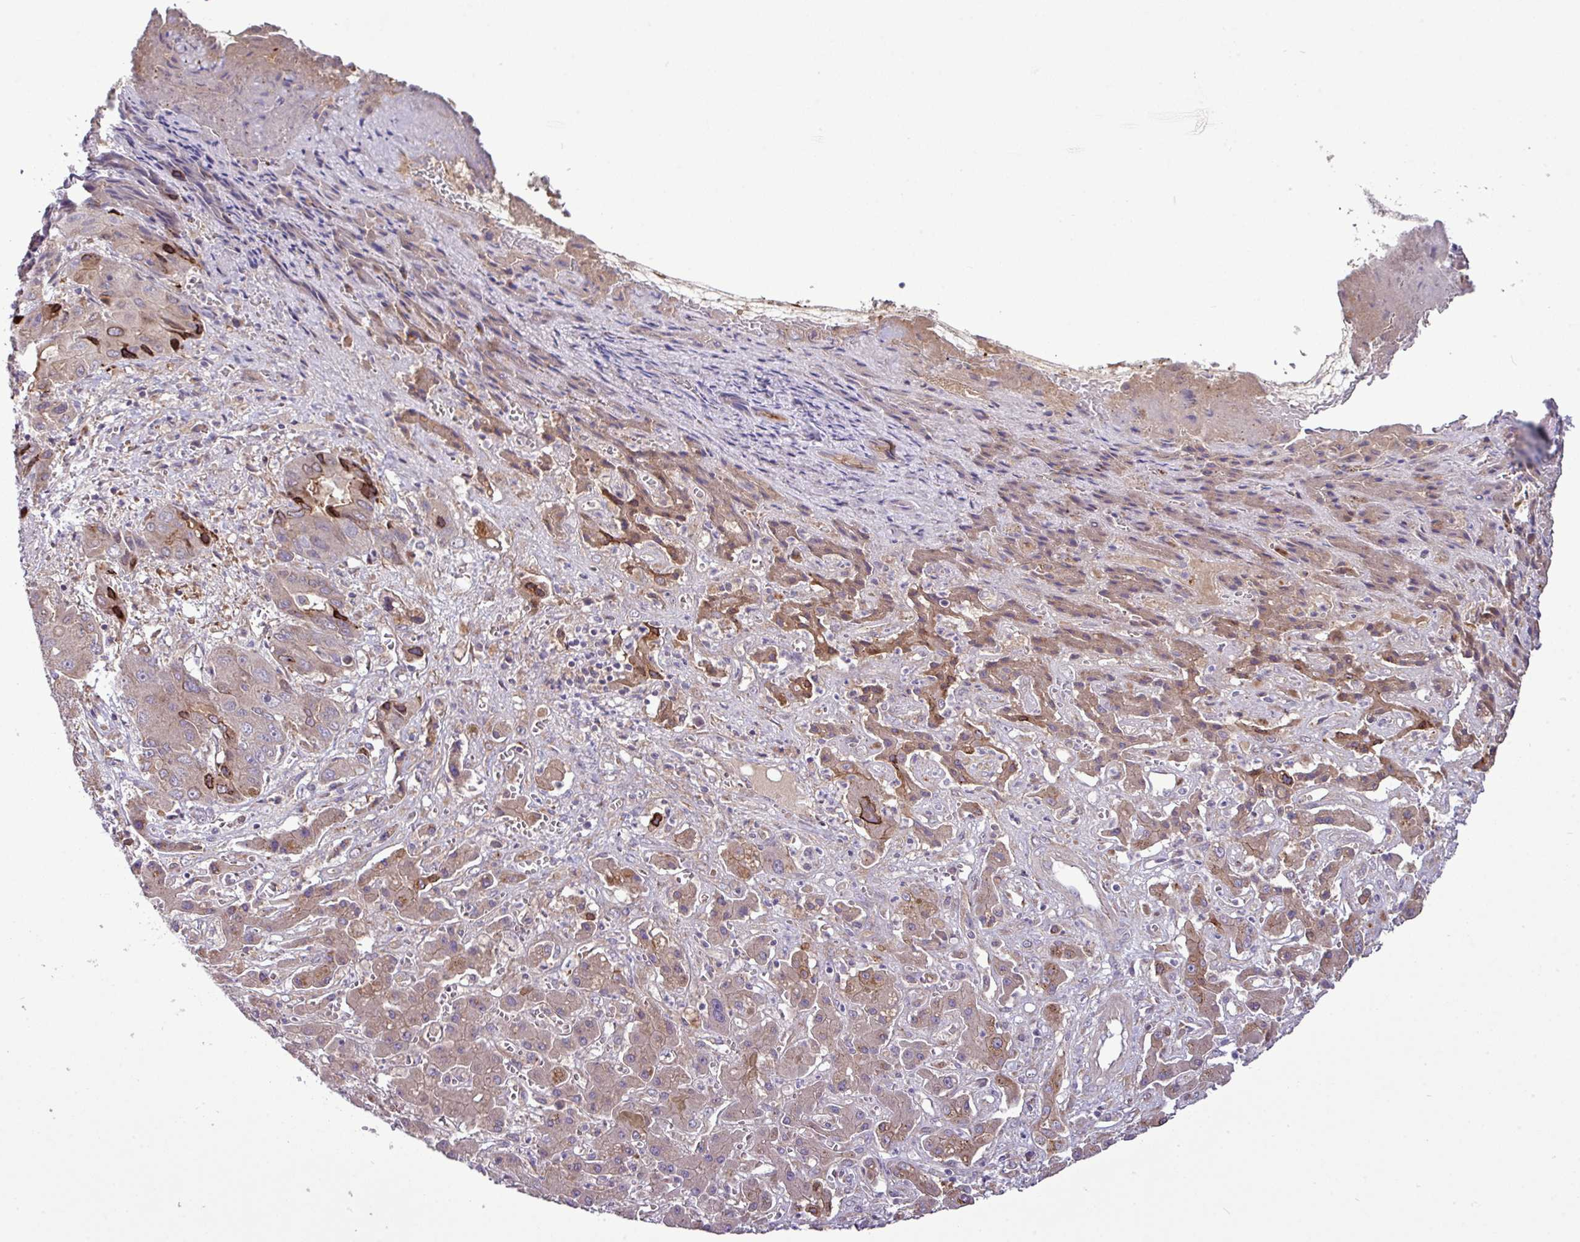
{"staining": {"intensity": "moderate", "quantity": "<25%", "location": "cytoplasmic/membranous"}, "tissue": "liver cancer", "cell_type": "Tumor cells", "image_type": "cancer", "snomed": [{"axis": "morphology", "description": "Cholangiocarcinoma"}, {"axis": "topography", "description": "Liver"}], "caption": "Immunohistochemistry staining of liver cancer (cholangiocarcinoma), which reveals low levels of moderate cytoplasmic/membranous positivity in about <25% of tumor cells indicating moderate cytoplasmic/membranous protein positivity. The staining was performed using DAB (brown) for protein detection and nuclei were counterstained in hematoxylin (blue).", "gene": "XIAP", "patient": {"sex": "male", "age": 67}}